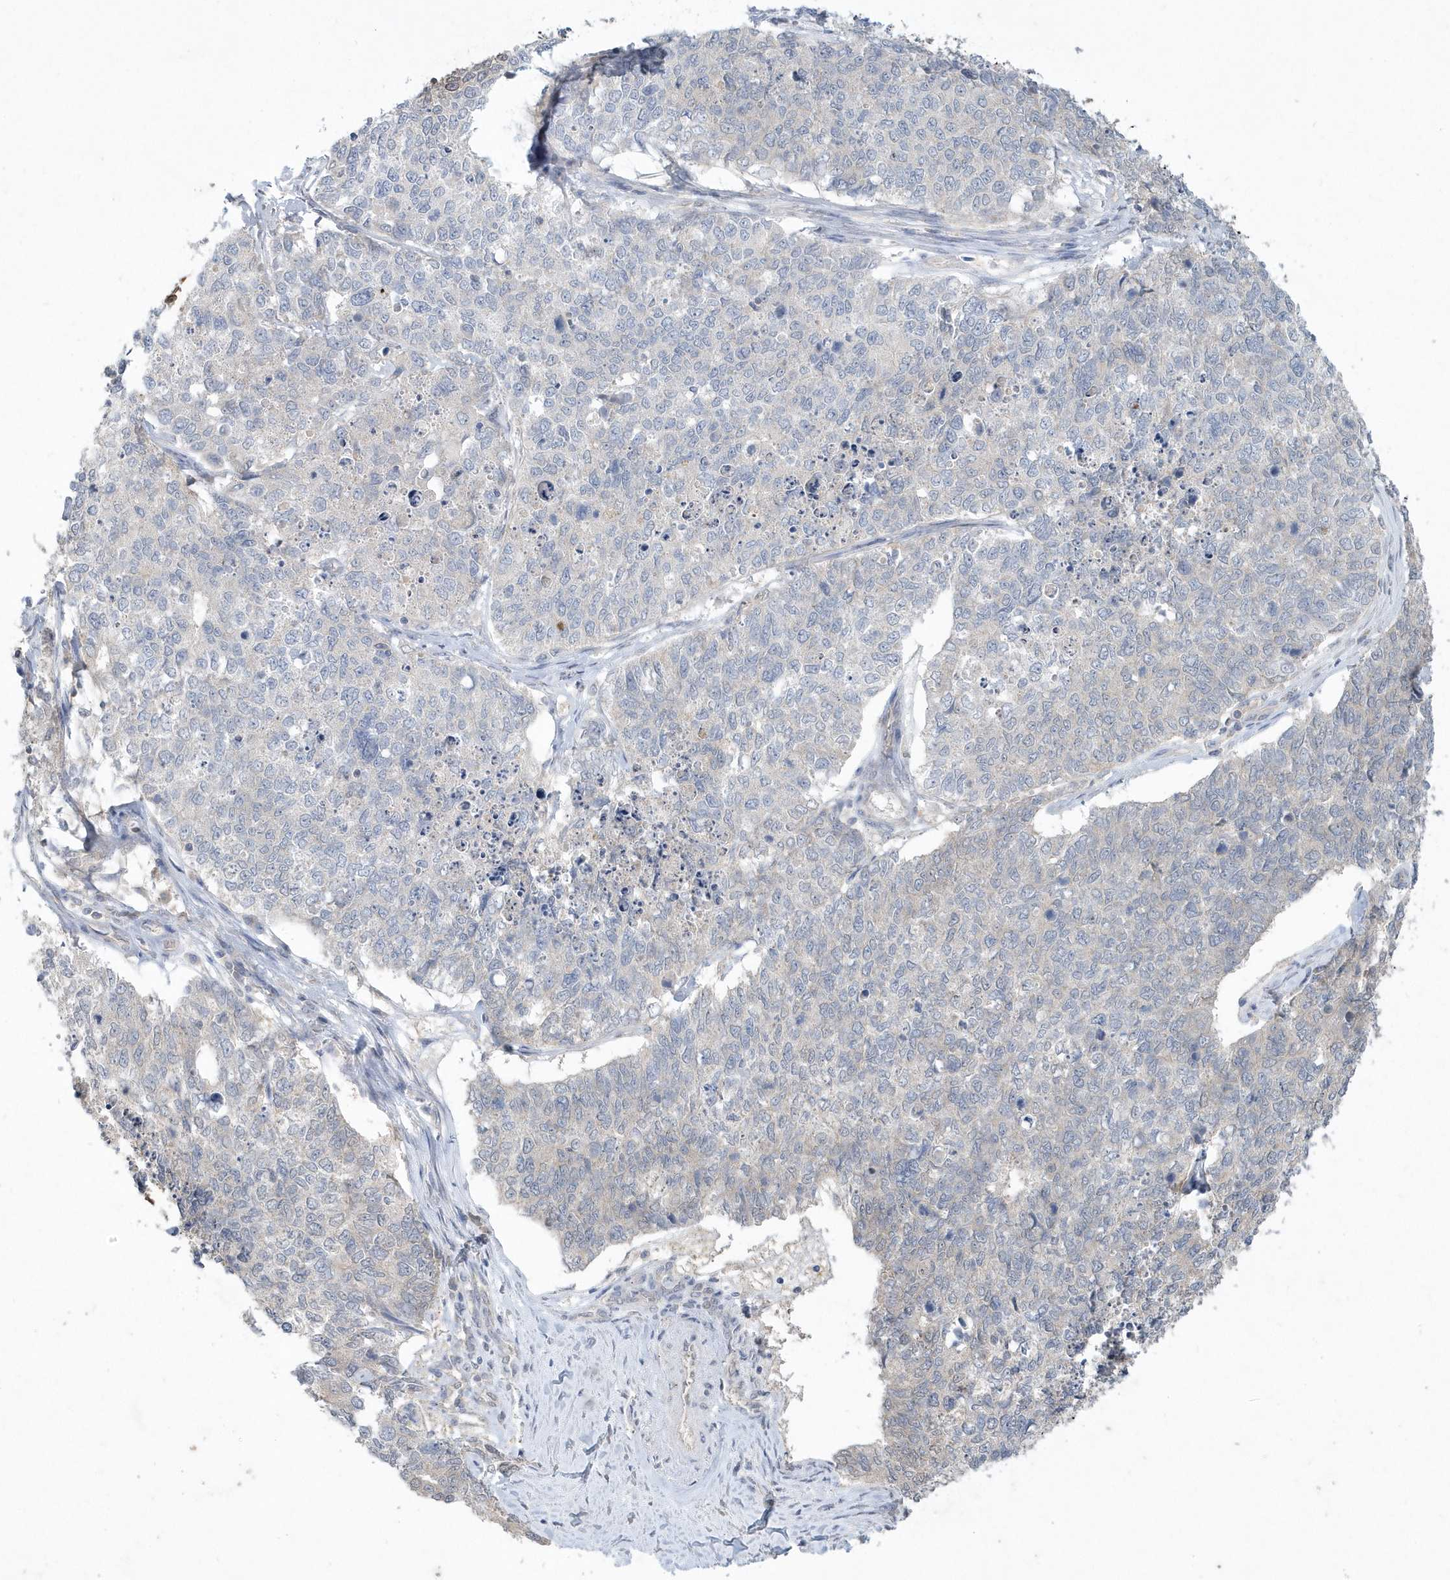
{"staining": {"intensity": "negative", "quantity": "none", "location": "none"}, "tissue": "cervical cancer", "cell_type": "Tumor cells", "image_type": "cancer", "snomed": [{"axis": "morphology", "description": "Squamous cell carcinoma, NOS"}, {"axis": "topography", "description": "Cervix"}], "caption": "Squamous cell carcinoma (cervical) stained for a protein using IHC exhibits no expression tumor cells.", "gene": "AKR7A2", "patient": {"sex": "female", "age": 63}}